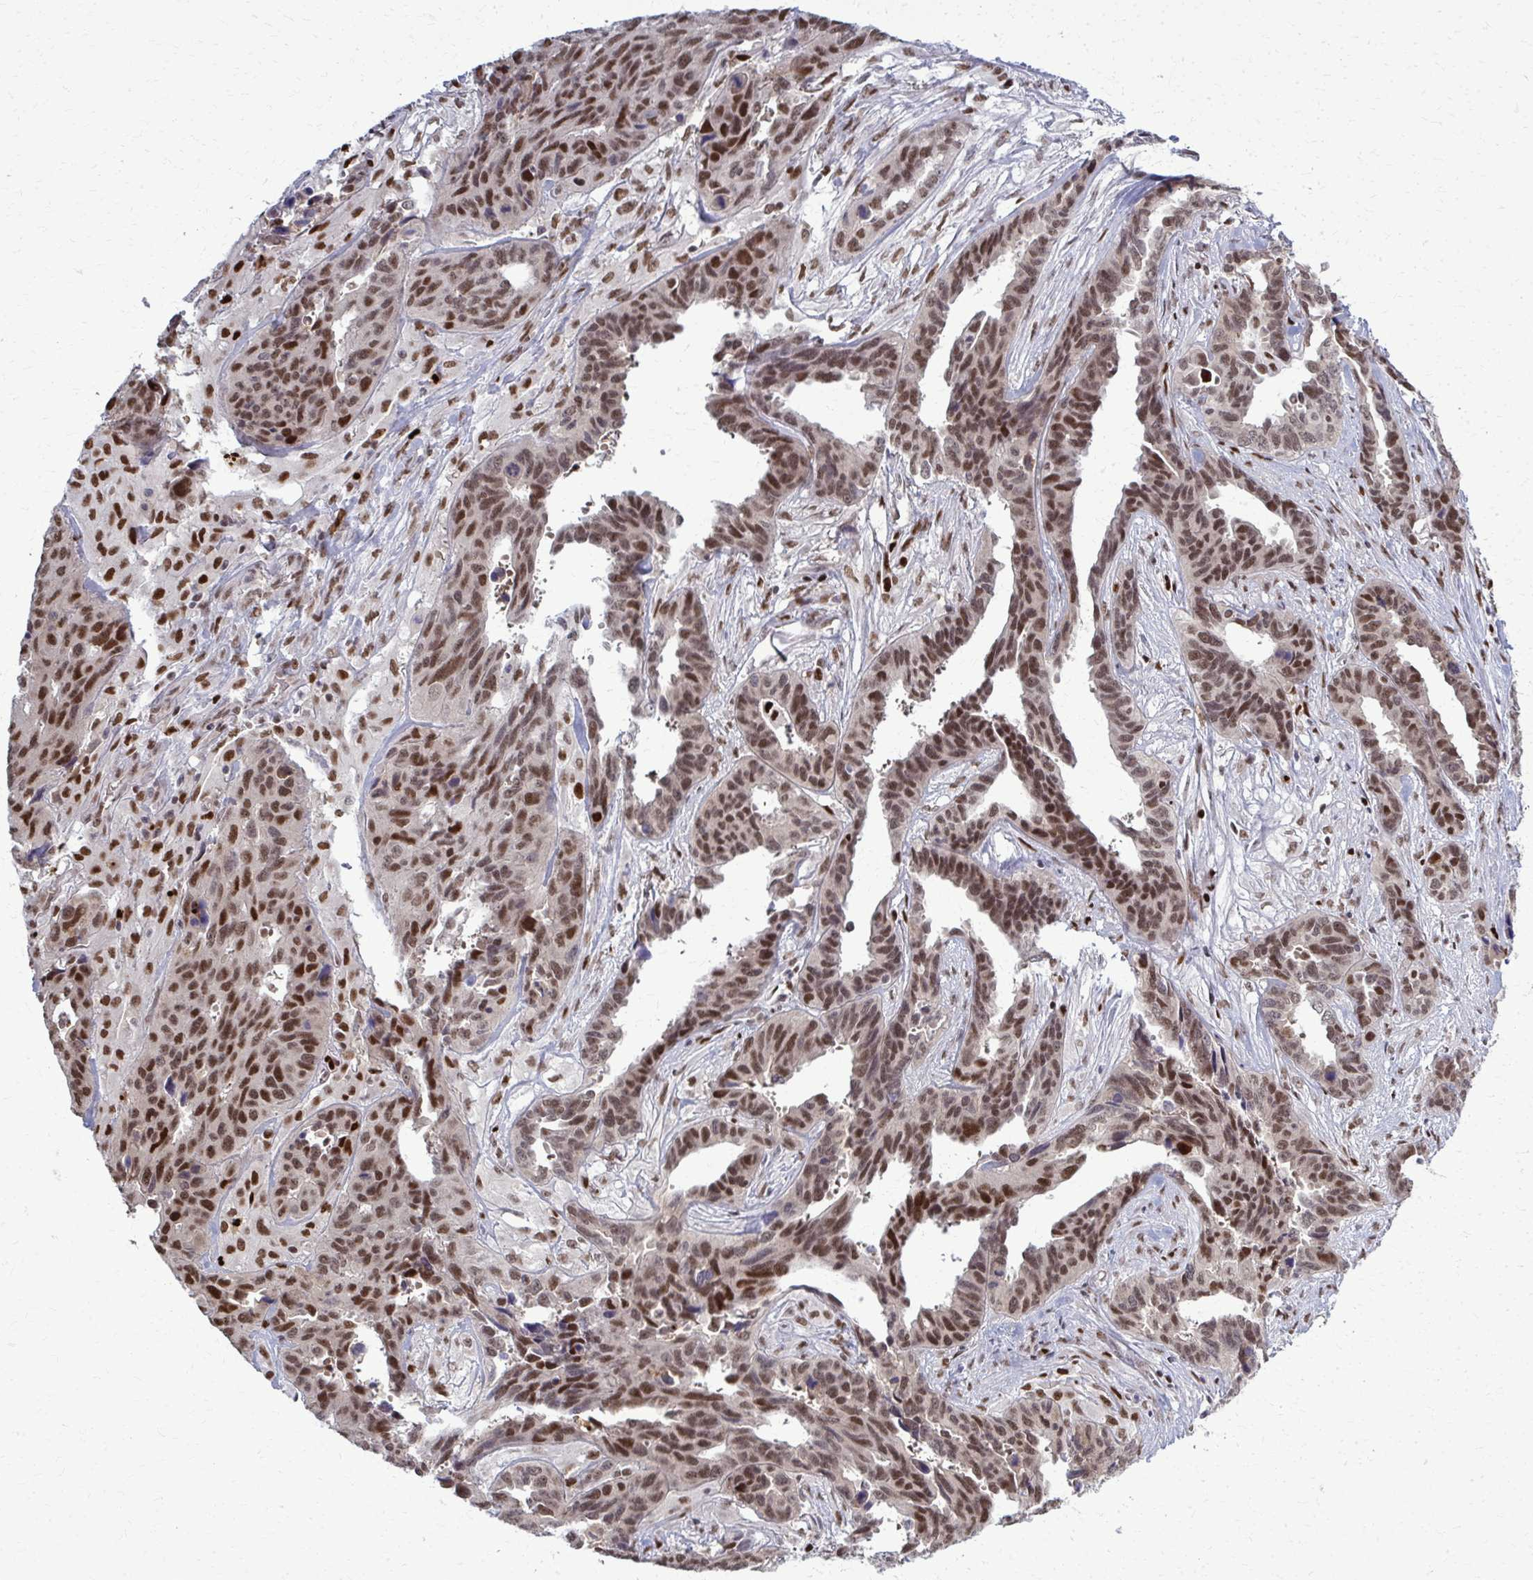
{"staining": {"intensity": "moderate", "quantity": ">75%", "location": "nuclear"}, "tissue": "ovarian cancer", "cell_type": "Tumor cells", "image_type": "cancer", "snomed": [{"axis": "morphology", "description": "Cystadenocarcinoma, serous, NOS"}, {"axis": "topography", "description": "Ovary"}], "caption": "There is medium levels of moderate nuclear expression in tumor cells of ovarian serous cystadenocarcinoma, as demonstrated by immunohistochemical staining (brown color).", "gene": "ZNF559", "patient": {"sex": "female", "age": 64}}